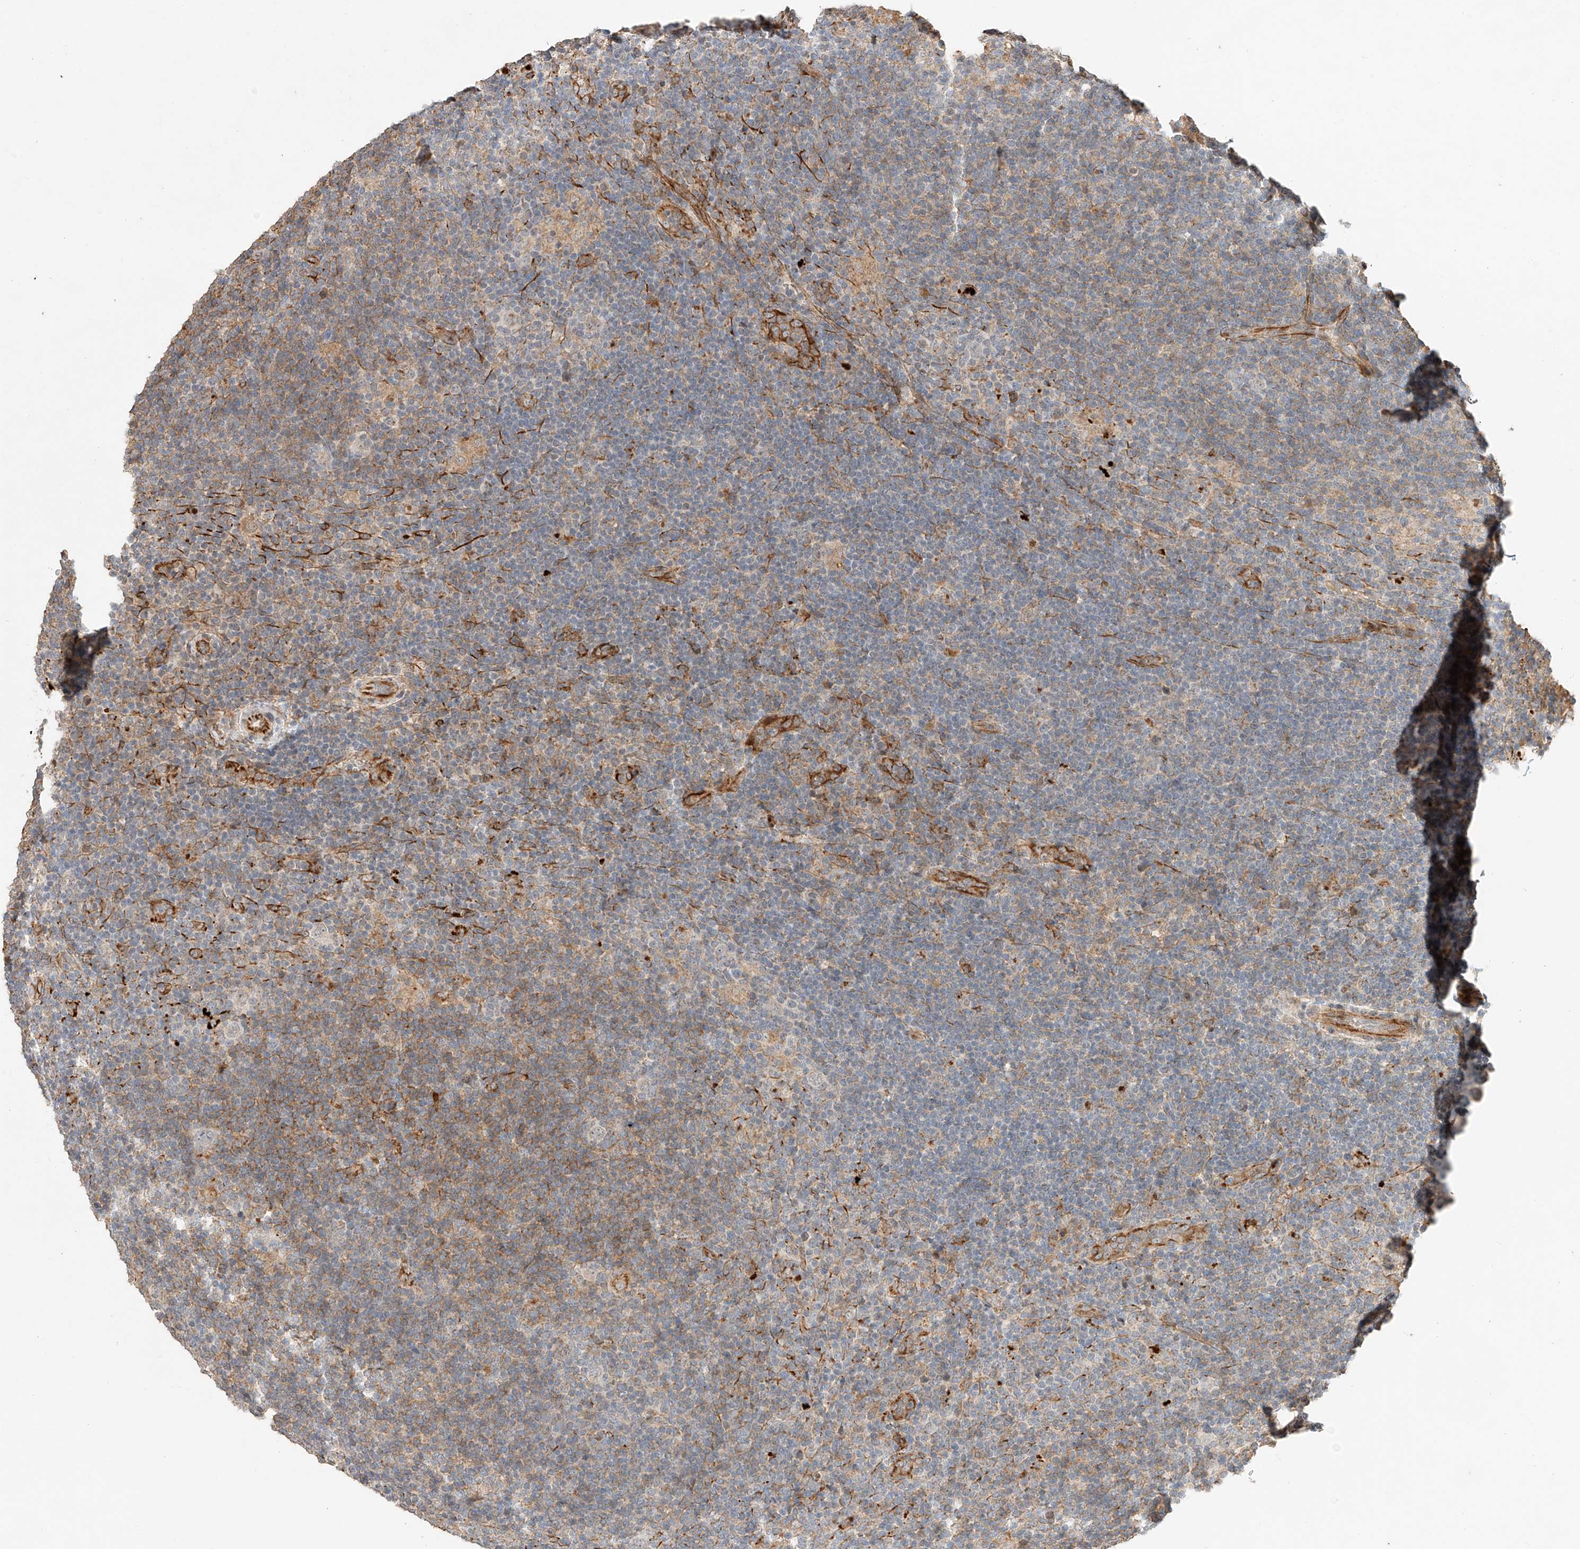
{"staining": {"intensity": "moderate", "quantity": "<25%", "location": "cytoplasmic/membranous"}, "tissue": "lymphoma", "cell_type": "Tumor cells", "image_type": "cancer", "snomed": [{"axis": "morphology", "description": "Hodgkin's disease, NOS"}, {"axis": "topography", "description": "Lymph node"}], "caption": "An image showing moderate cytoplasmic/membranous expression in about <25% of tumor cells in Hodgkin's disease, as visualized by brown immunohistochemical staining.", "gene": "SUSD6", "patient": {"sex": "female", "age": 57}}